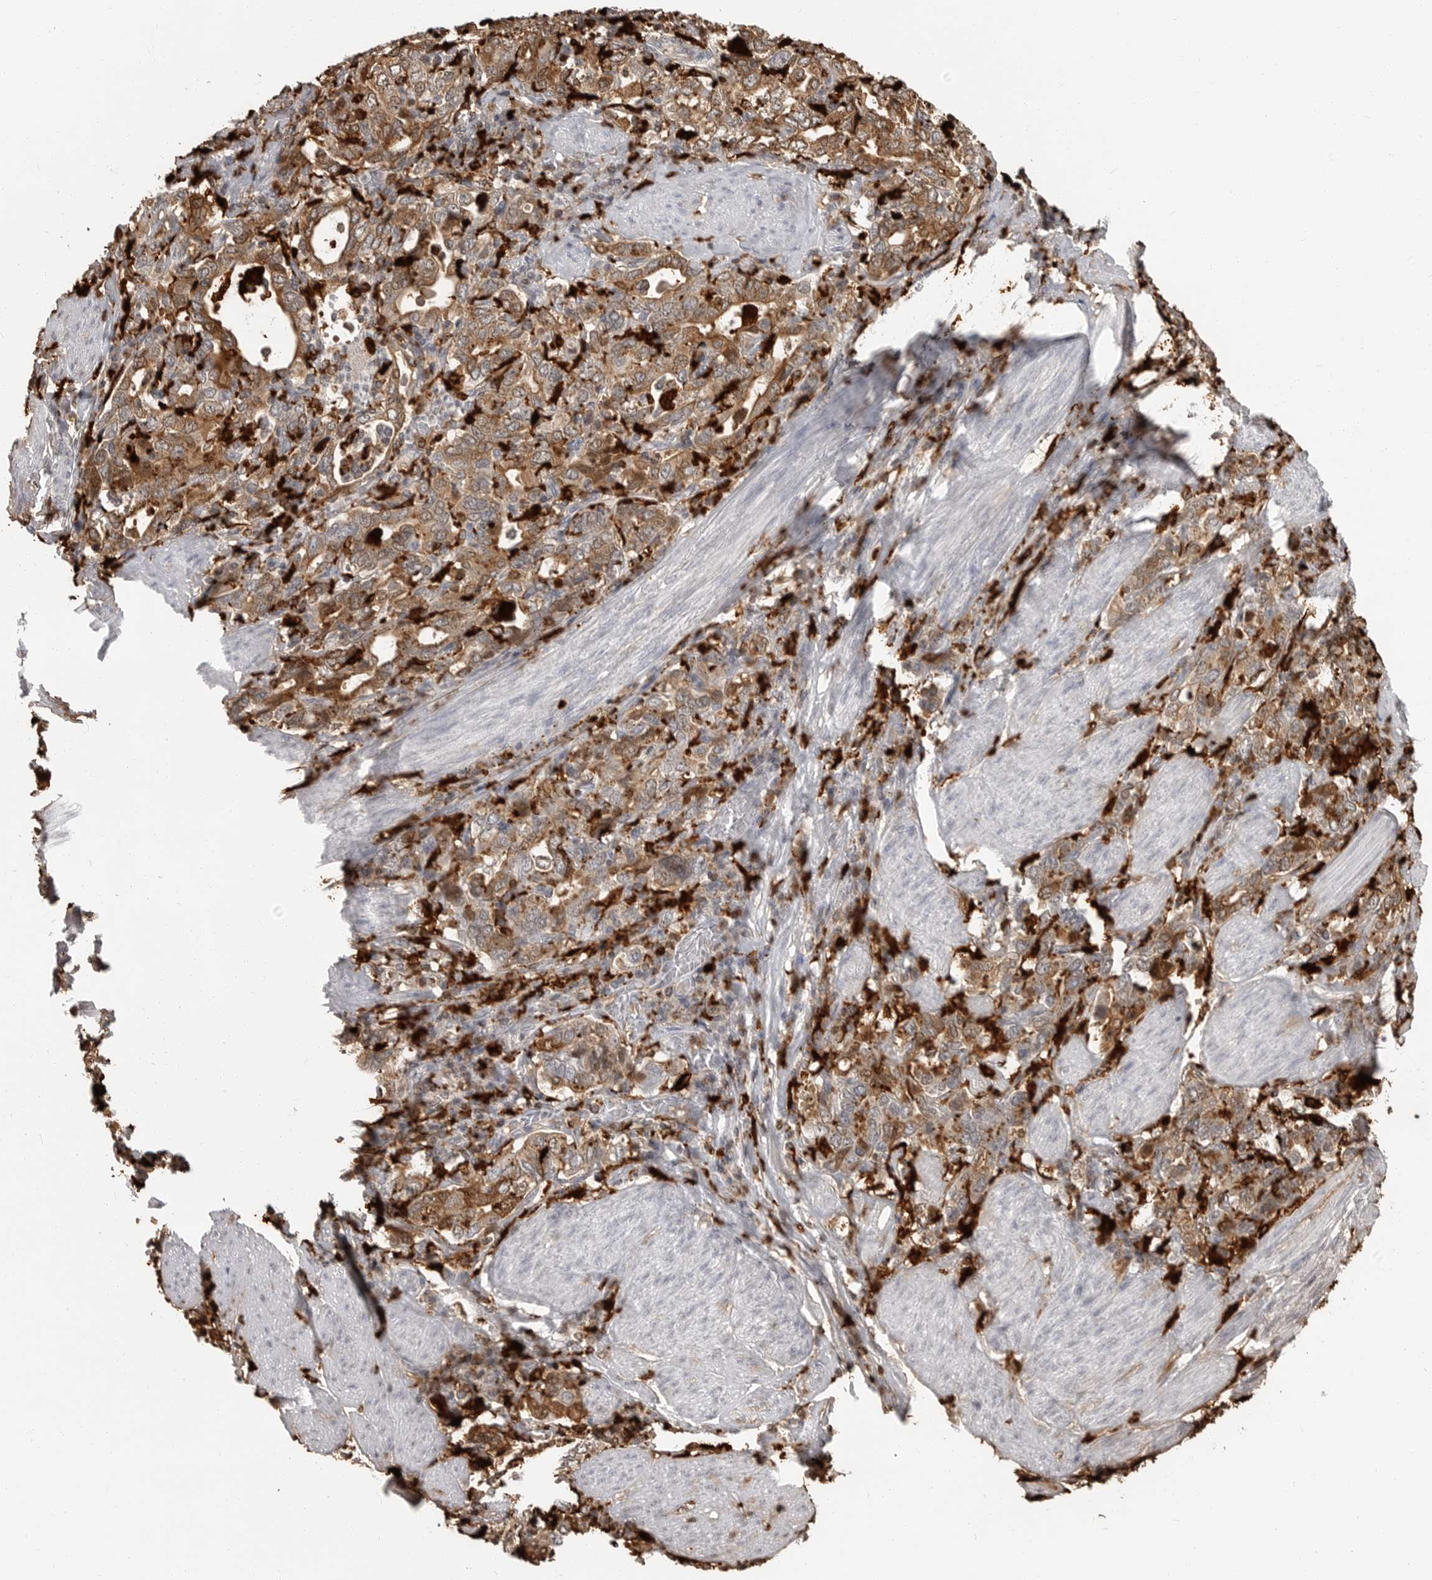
{"staining": {"intensity": "moderate", "quantity": ">75%", "location": "cytoplasmic/membranous"}, "tissue": "stomach cancer", "cell_type": "Tumor cells", "image_type": "cancer", "snomed": [{"axis": "morphology", "description": "Adenocarcinoma, NOS"}, {"axis": "topography", "description": "Stomach, upper"}], "caption": "Stomach cancer (adenocarcinoma) stained for a protein (brown) shows moderate cytoplasmic/membranous positive staining in about >75% of tumor cells.", "gene": "IFI30", "patient": {"sex": "male", "age": 62}}